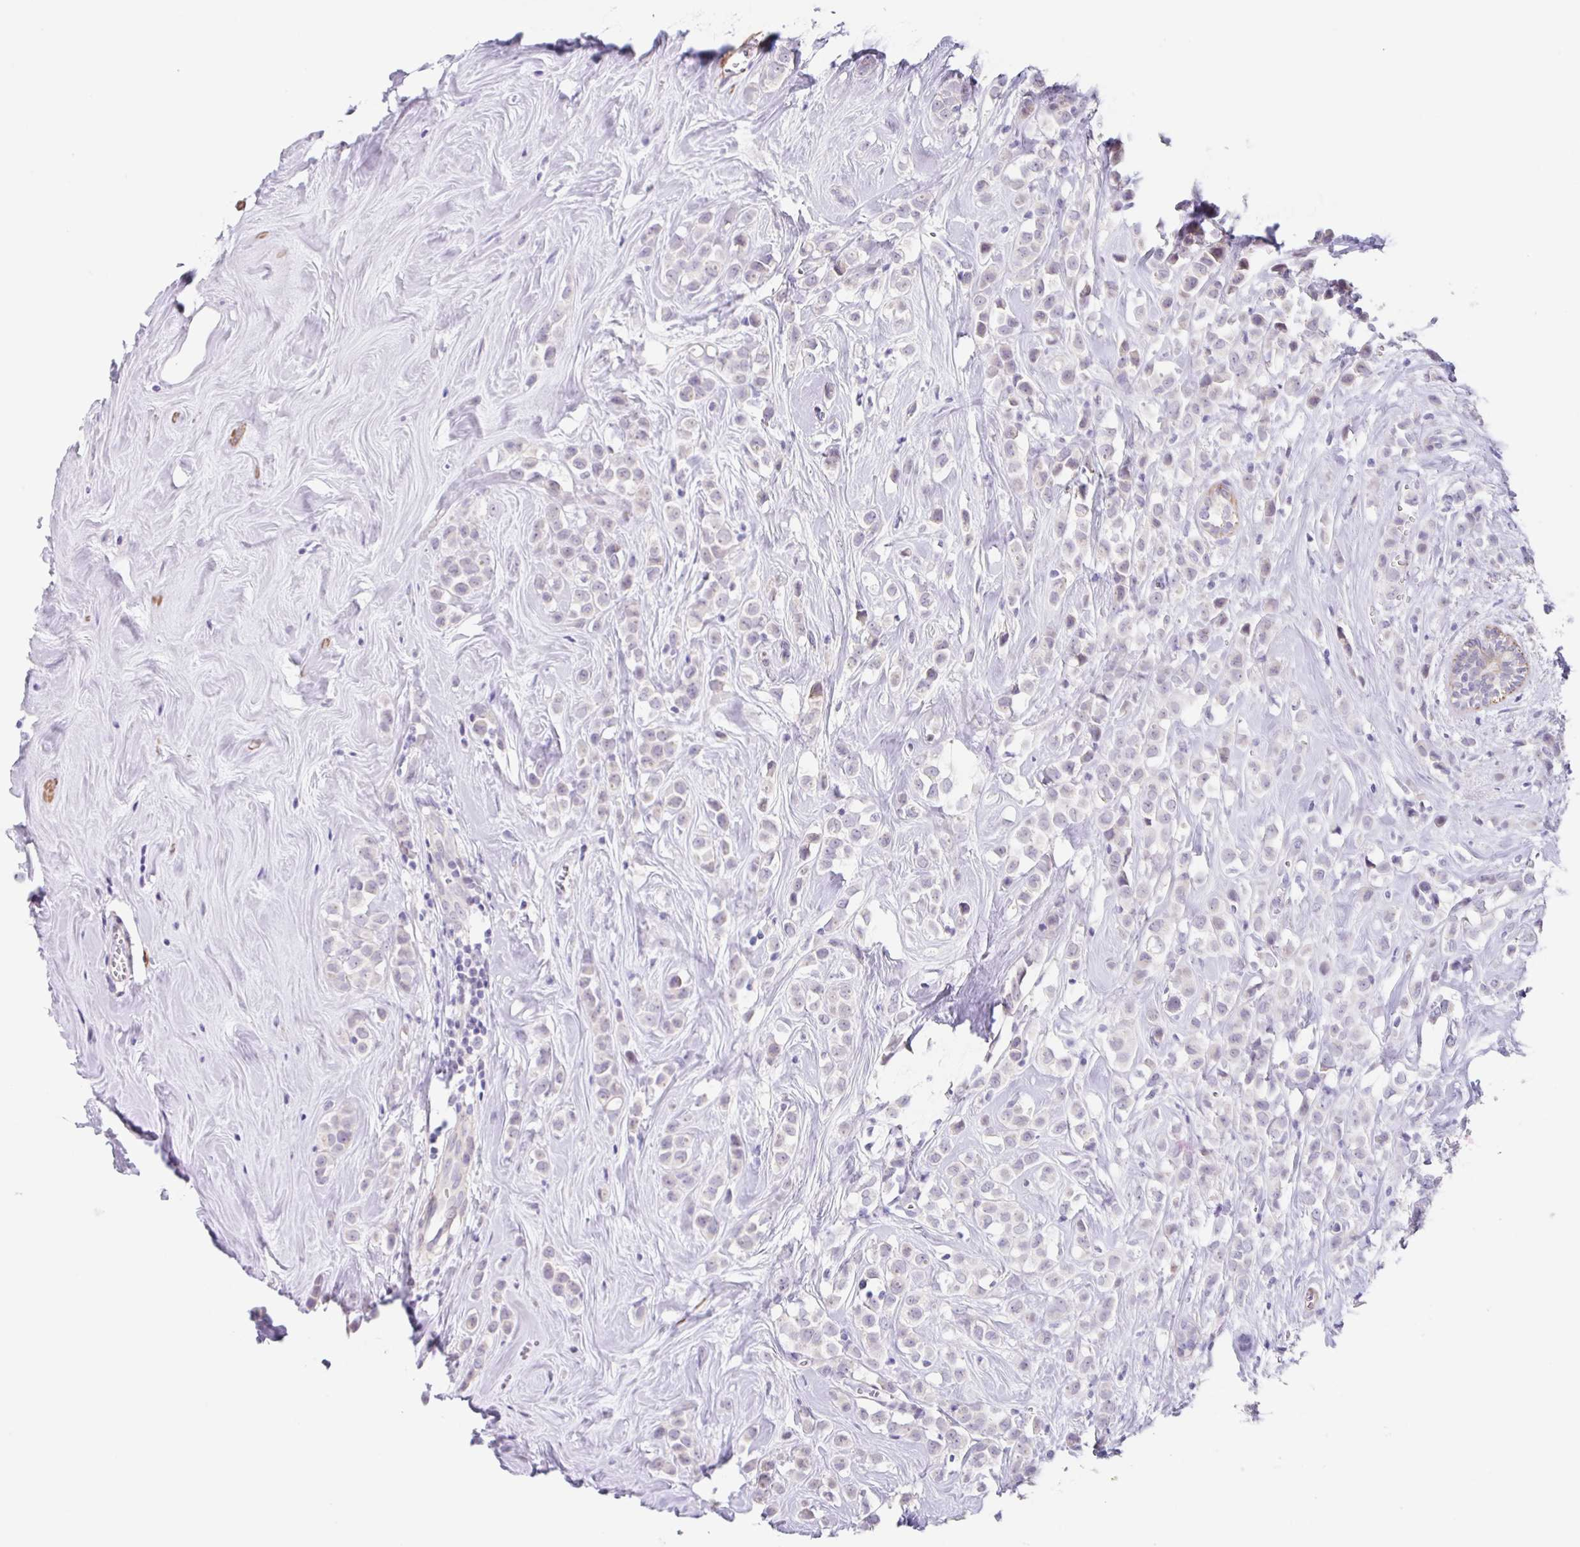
{"staining": {"intensity": "negative", "quantity": "none", "location": "none"}, "tissue": "breast cancer", "cell_type": "Tumor cells", "image_type": "cancer", "snomed": [{"axis": "morphology", "description": "Duct carcinoma"}, {"axis": "topography", "description": "Breast"}], "caption": "Immunohistochemical staining of human breast infiltrating ductal carcinoma exhibits no significant positivity in tumor cells.", "gene": "DCAF17", "patient": {"sex": "female", "age": 80}}